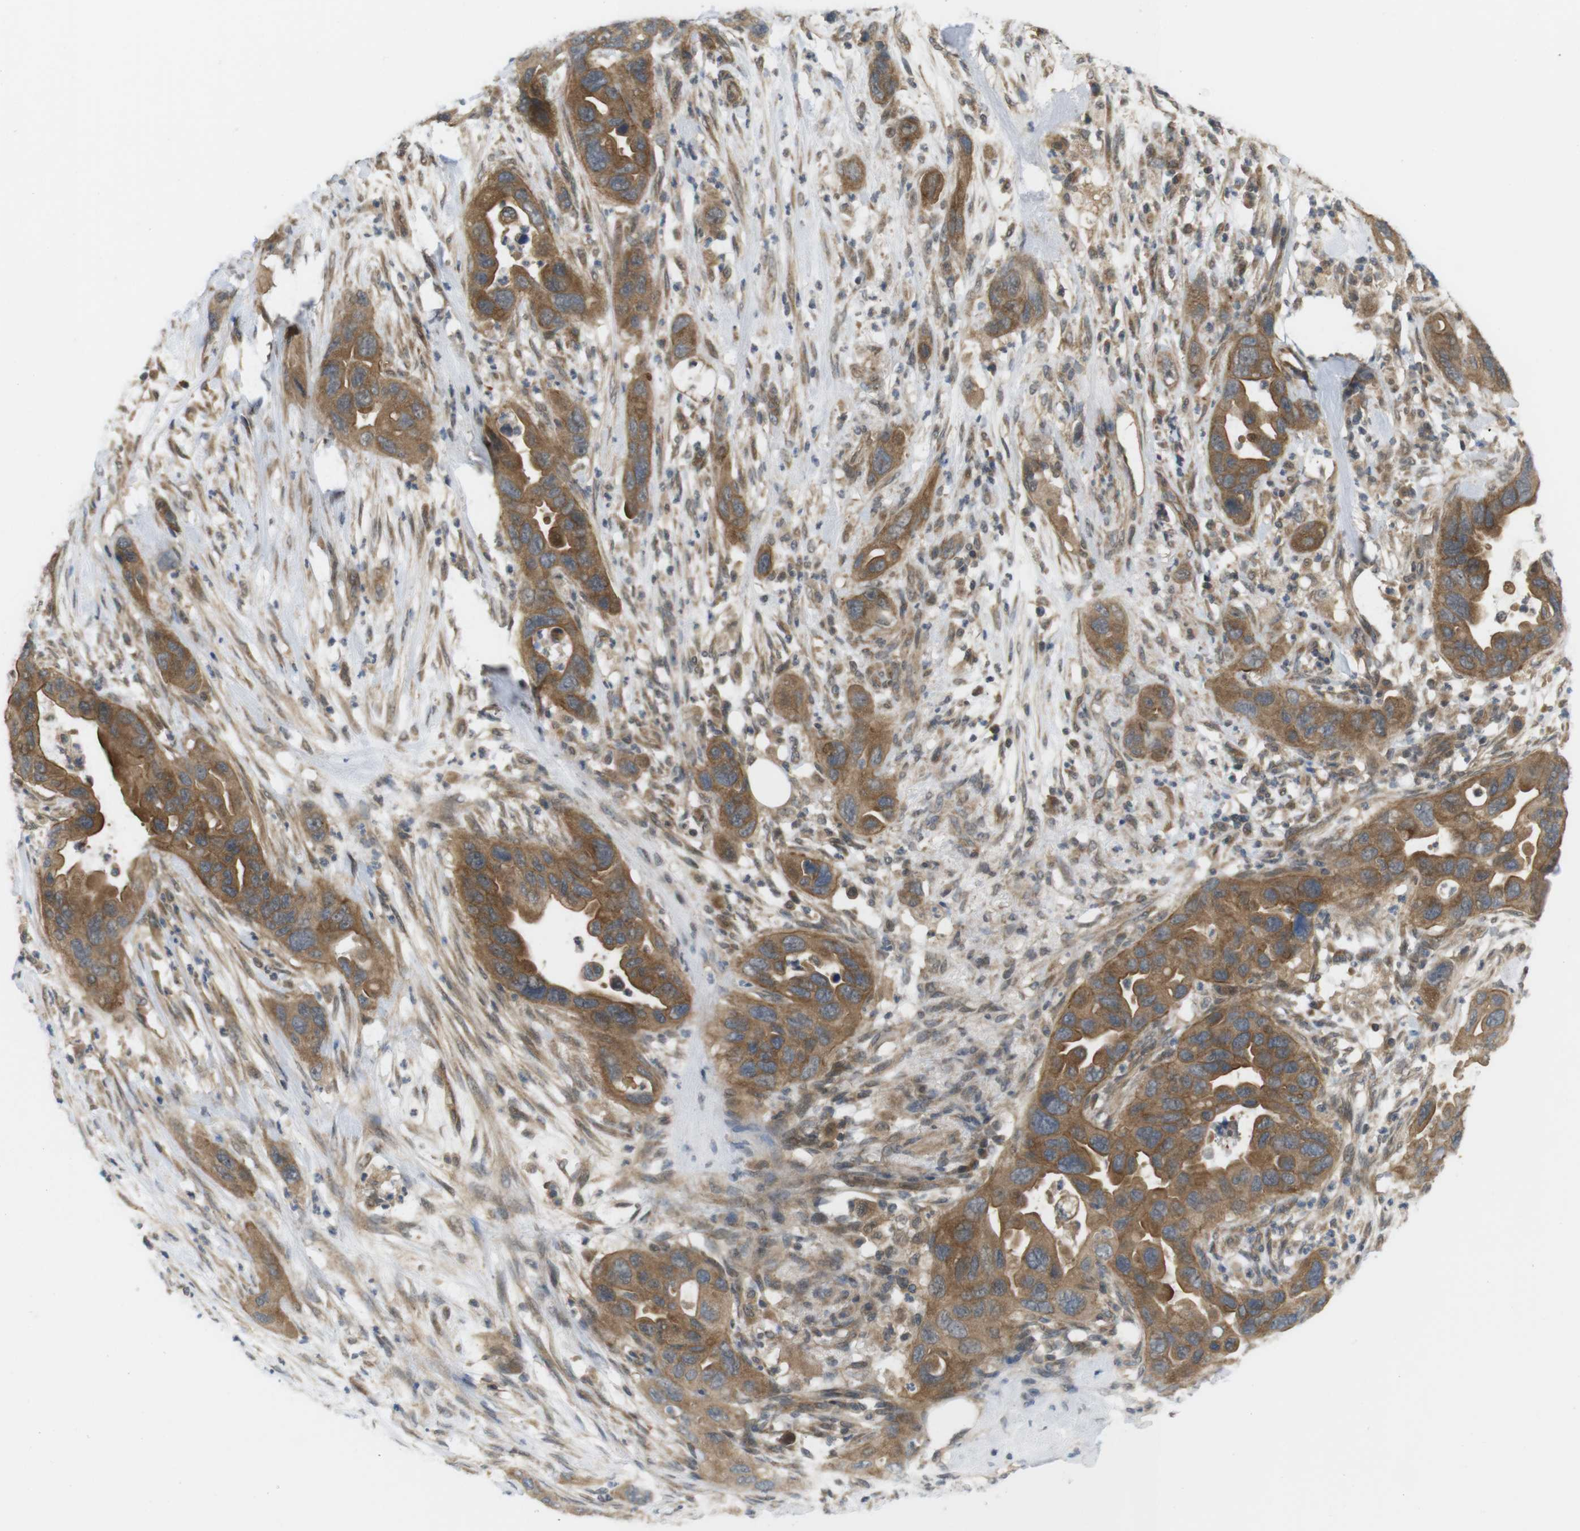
{"staining": {"intensity": "moderate", "quantity": ">75%", "location": "cytoplasmic/membranous"}, "tissue": "pancreatic cancer", "cell_type": "Tumor cells", "image_type": "cancer", "snomed": [{"axis": "morphology", "description": "Adenocarcinoma, NOS"}, {"axis": "topography", "description": "Pancreas"}], "caption": "Pancreatic cancer stained with IHC displays moderate cytoplasmic/membranous staining in about >75% of tumor cells.", "gene": "RNF130", "patient": {"sex": "female", "age": 71}}